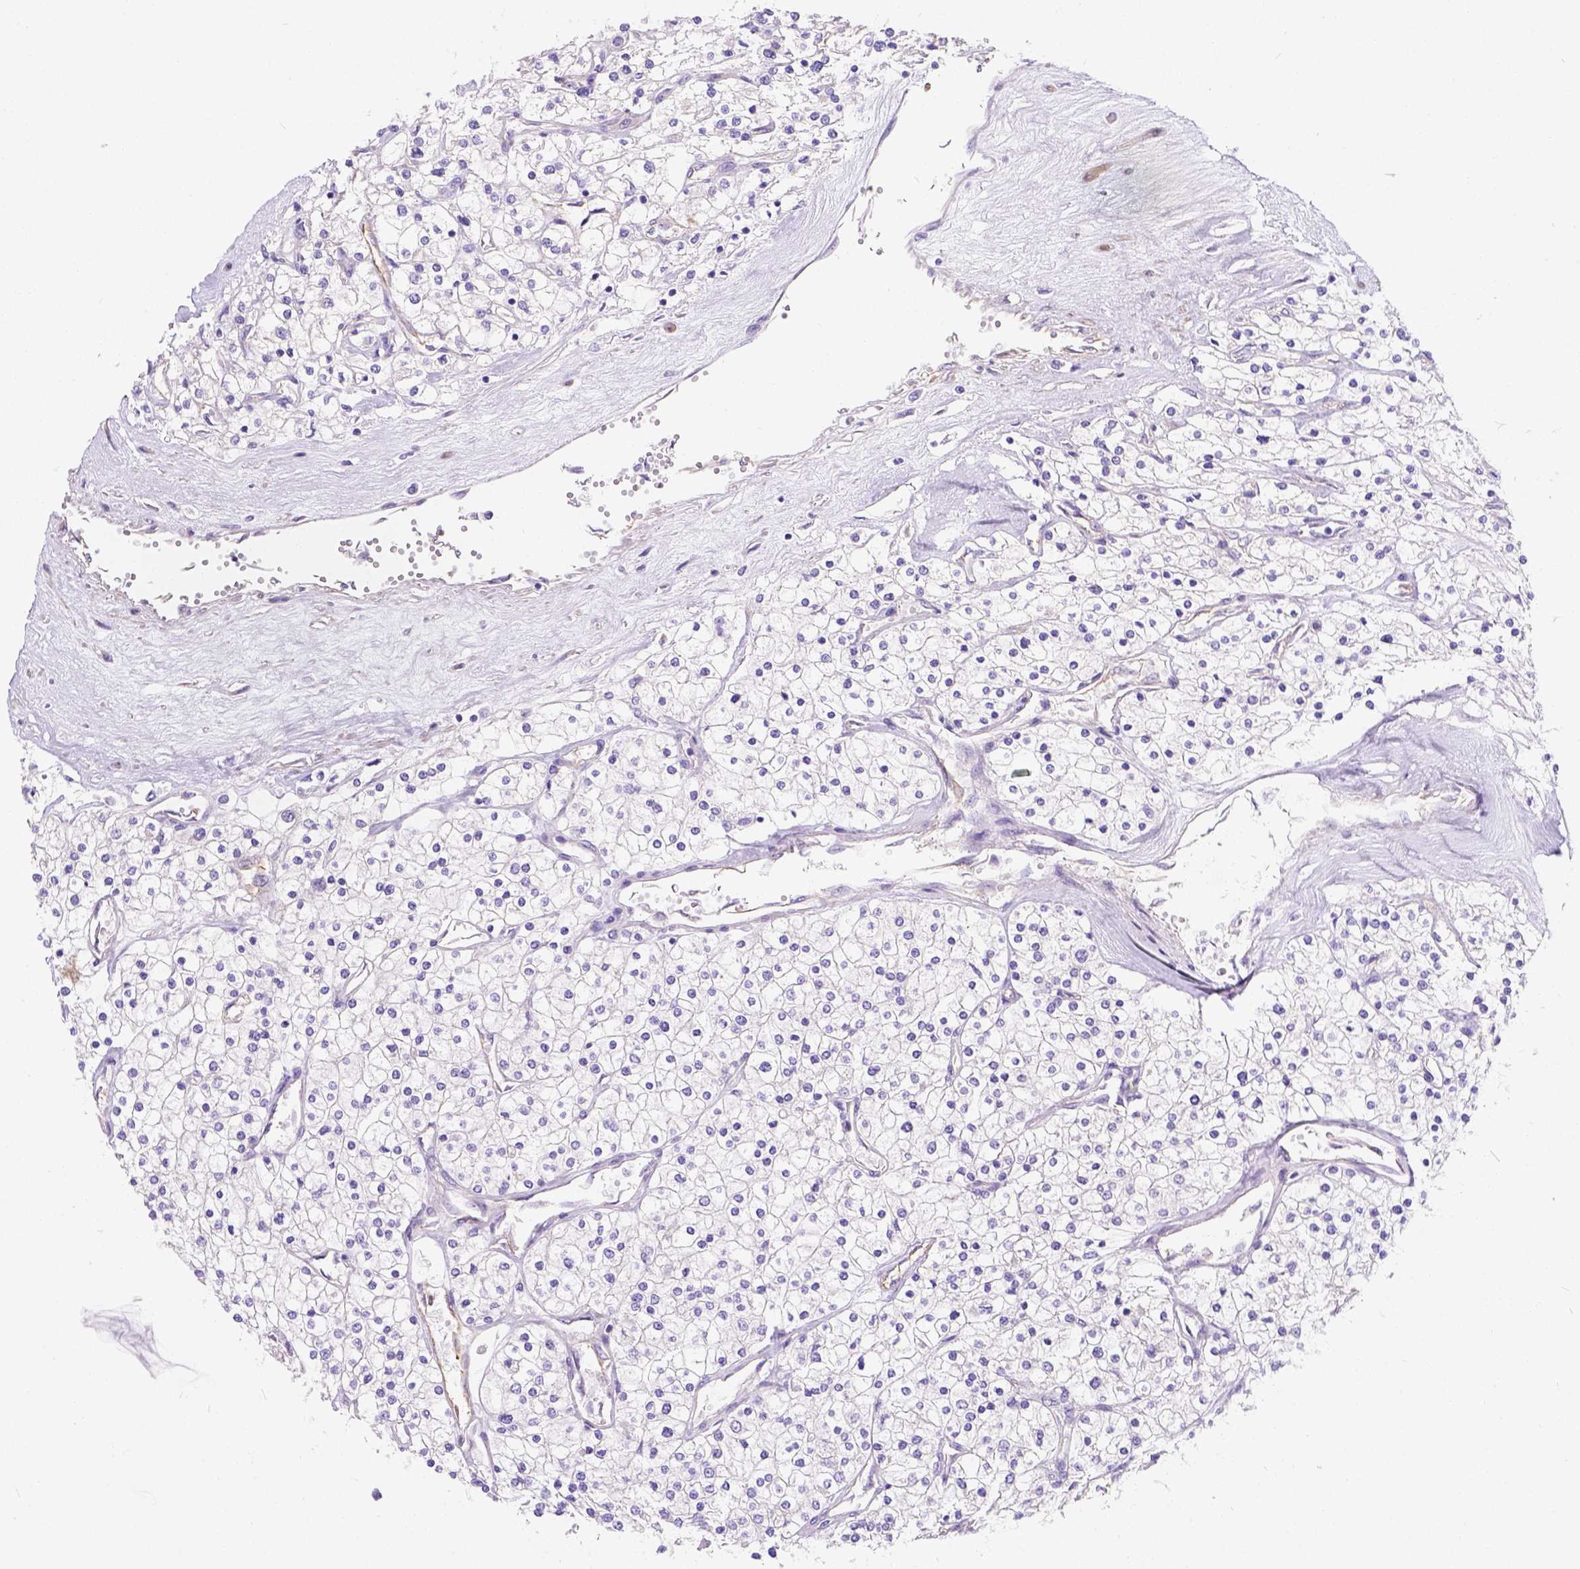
{"staining": {"intensity": "negative", "quantity": "none", "location": "none"}, "tissue": "renal cancer", "cell_type": "Tumor cells", "image_type": "cancer", "snomed": [{"axis": "morphology", "description": "Adenocarcinoma, NOS"}, {"axis": "topography", "description": "Kidney"}], "caption": "The IHC photomicrograph has no significant staining in tumor cells of renal cancer (adenocarcinoma) tissue.", "gene": "PHF7", "patient": {"sex": "male", "age": 80}}